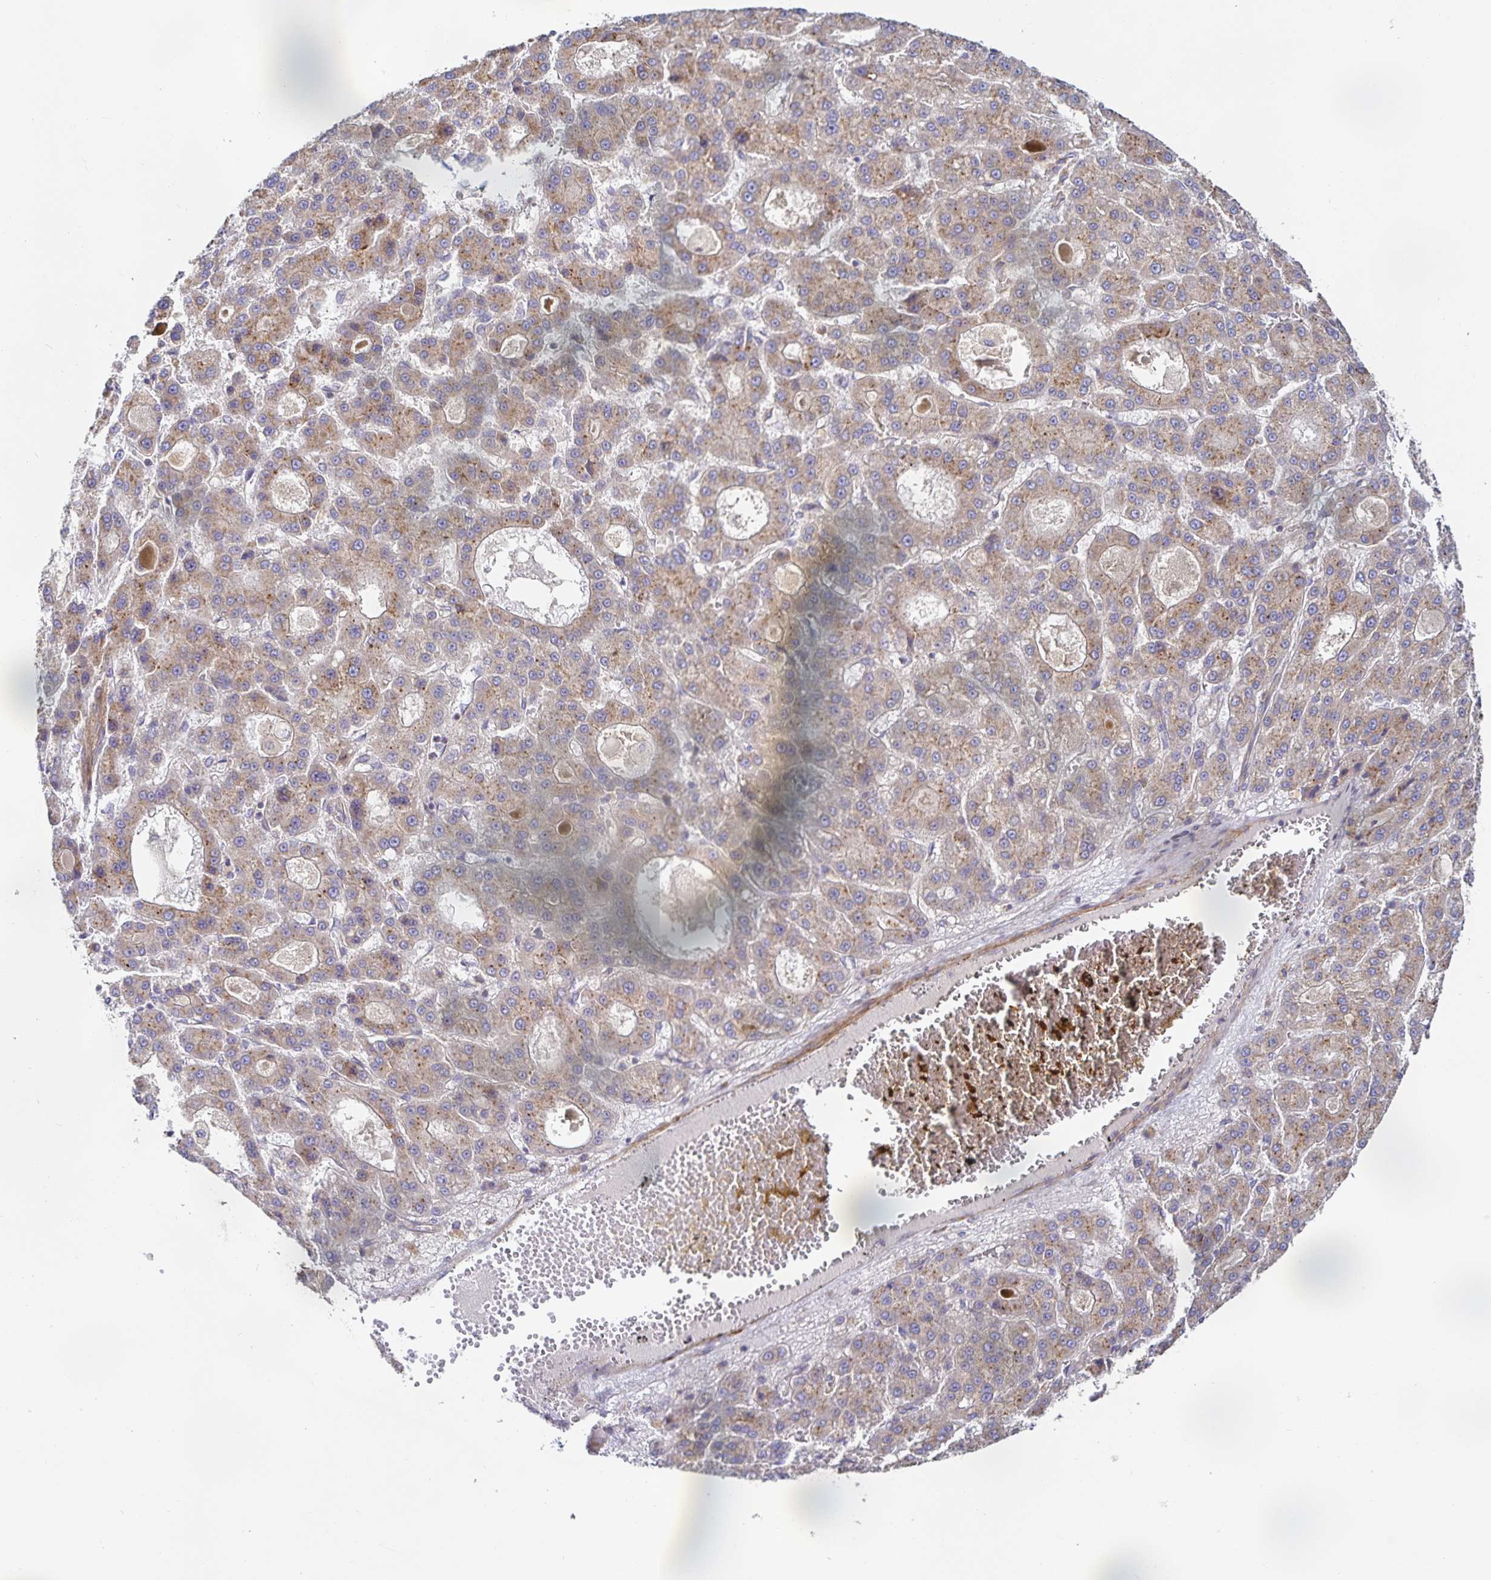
{"staining": {"intensity": "weak", "quantity": ">75%", "location": "cytoplasmic/membranous"}, "tissue": "liver cancer", "cell_type": "Tumor cells", "image_type": "cancer", "snomed": [{"axis": "morphology", "description": "Carcinoma, Hepatocellular, NOS"}, {"axis": "topography", "description": "Liver"}], "caption": "The micrograph reveals a brown stain indicating the presence of a protein in the cytoplasmic/membranous of tumor cells in liver cancer (hepatocellular carcinoma).", "gene": "METTL22", "patient": {"sex": "male", "age": 70}}